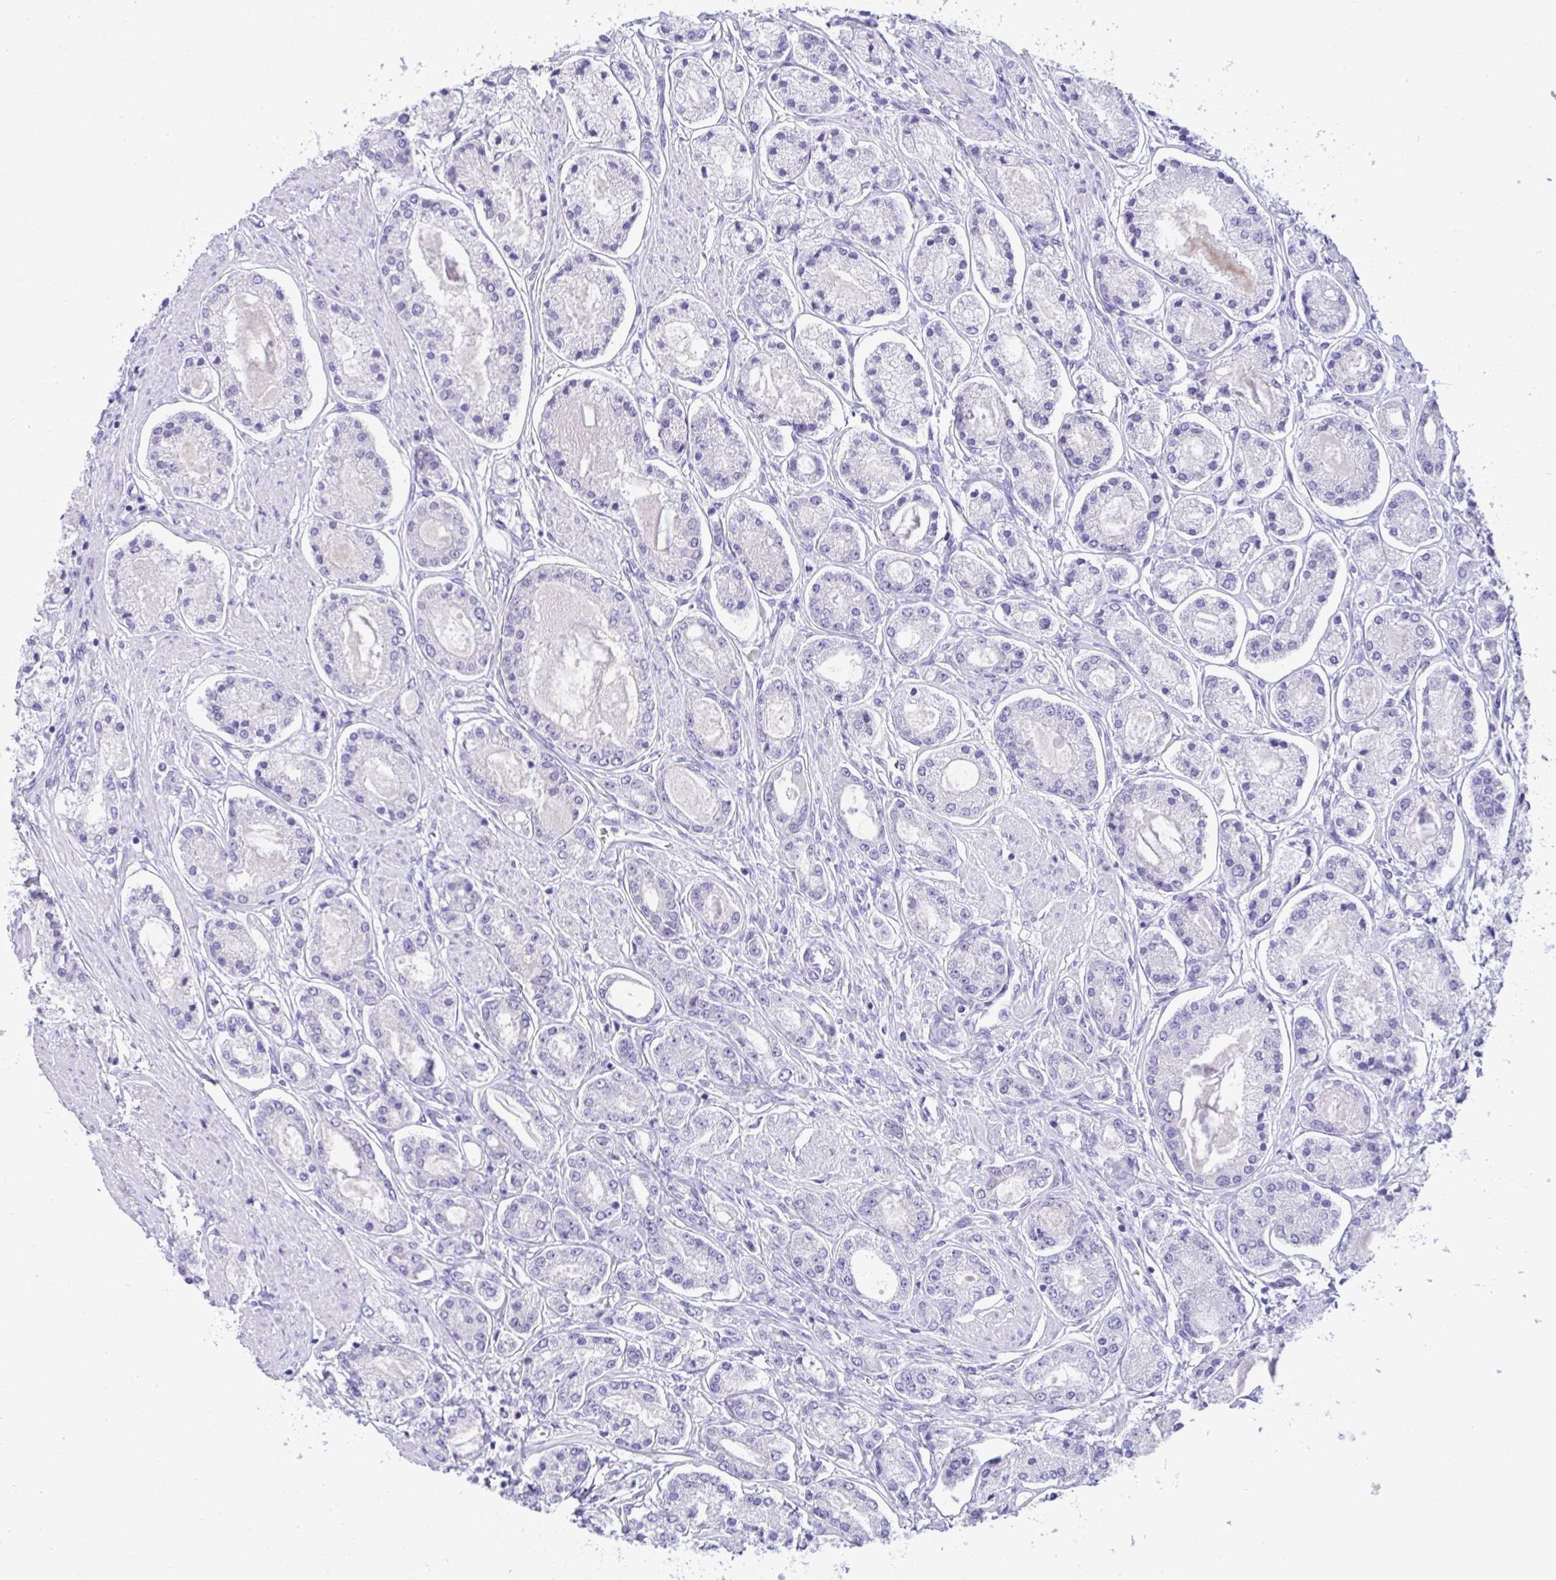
{"staining": {"intensity": "negative", "quantity": "none", "location": "none"}, "tissue": "prostate cancer", "cell_type": "Tumor cells", "image_type": "cancer", "snomed": [{"axis": "morphology", "description": "Adenocarcinoma, High grade"}, {"axis": "topography", "description": "Prostate"}], "caption": "Tumor cells show no significant staining in prostate adenocarcinoma (high-grade).", "gene": "PGM2L1", "patient": {"sex": "male", "age": 66}}